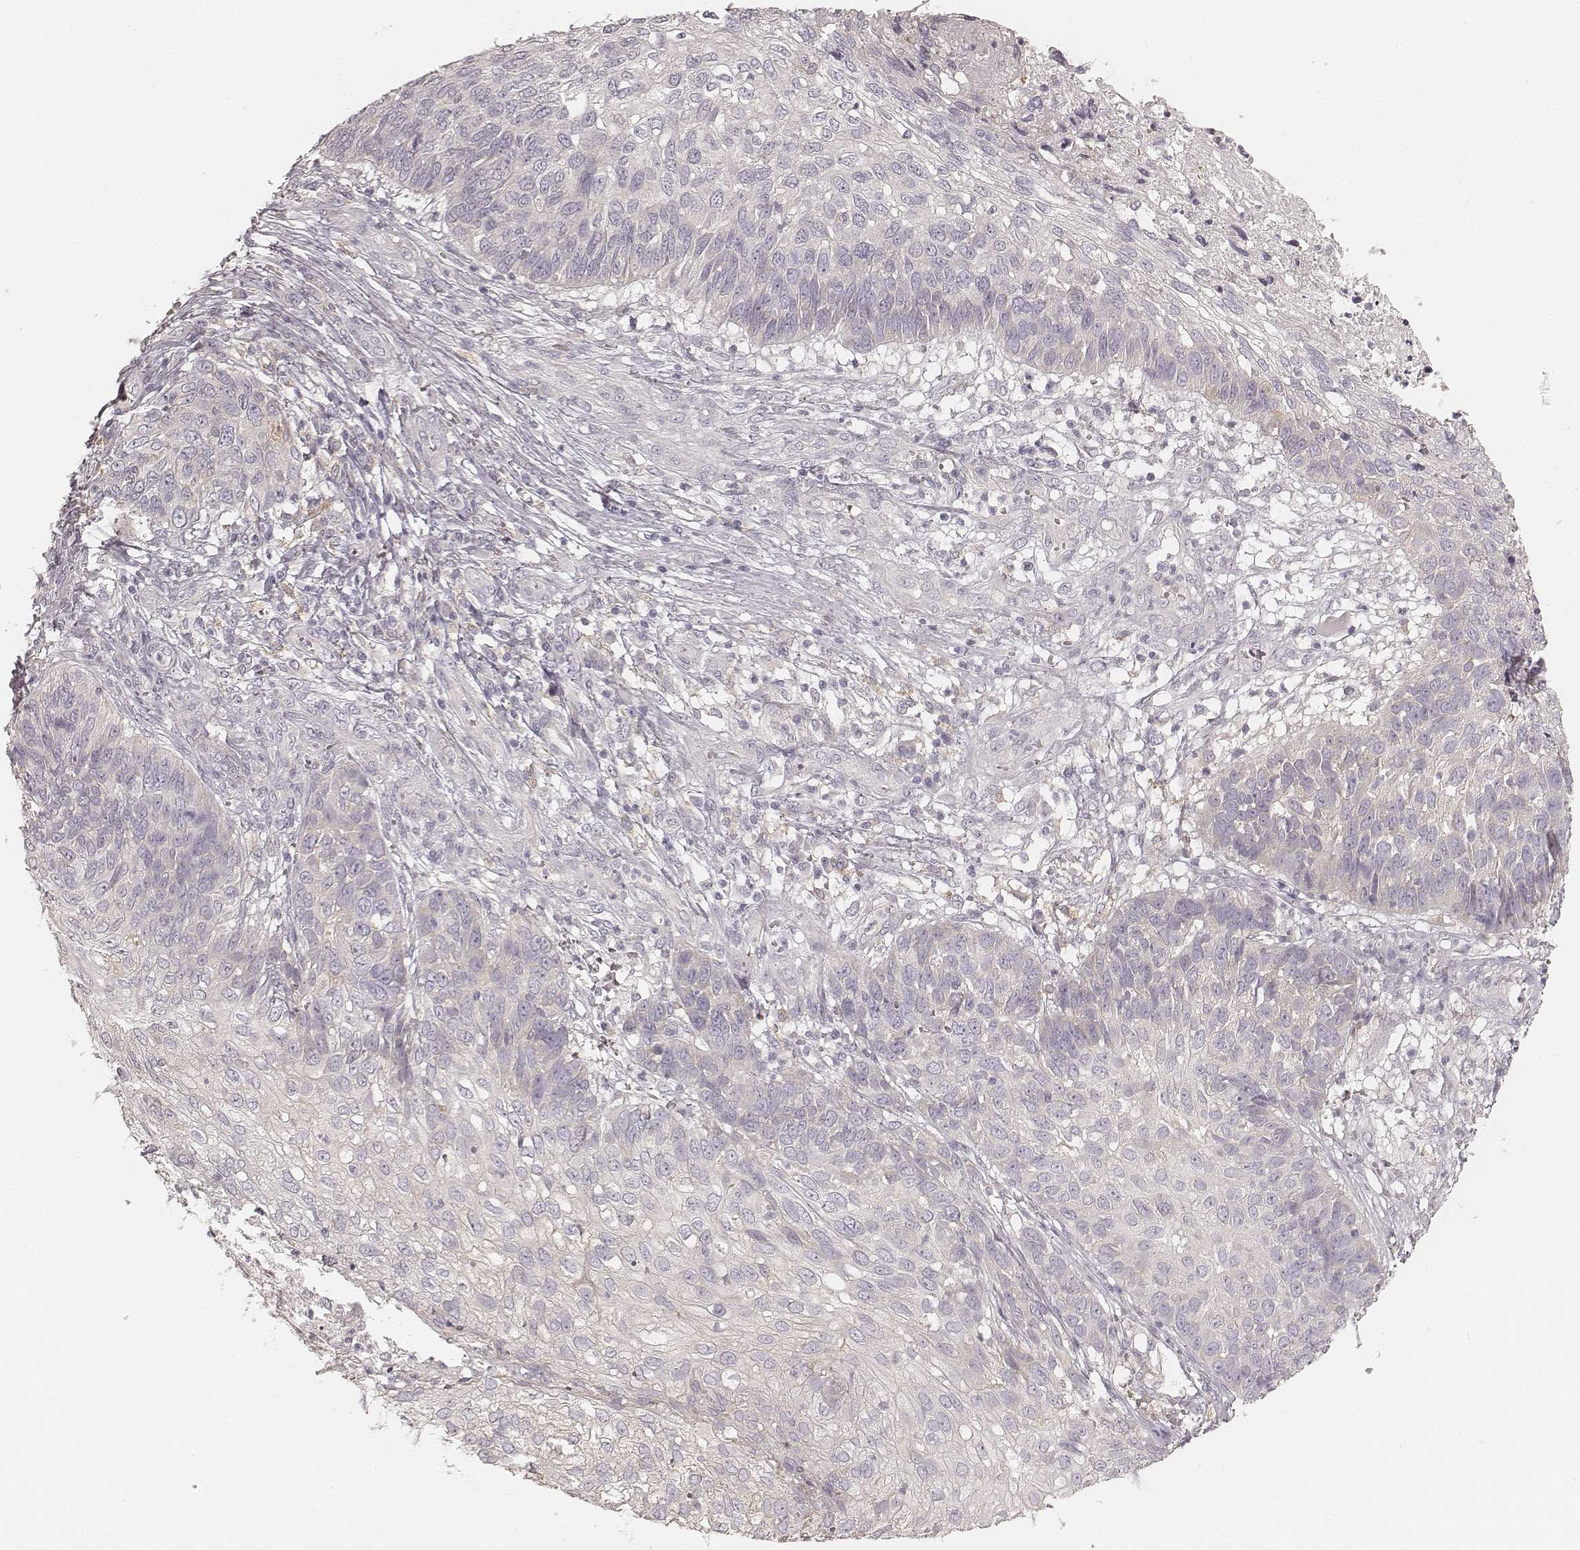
{"staining": {"intensity": "negative", "quantity": "none", "location": "none"}, "tissue": "skin cancer", "cell_type": "Tumor cells", "image_type": "cancer", "snomed": [{"axis": "morphology", "description": "Squamous cell carcinoma, NOS"}, {"axis": "topography", "description": "Skin"}], "caption": "There is no significant expression in tumor cells of skin cancer. The staining is performed using DAB brown chromogen with nuclei counter-stained in using hematoxylin.", "gene": "FMNL2", "patient": {"sex": "male", "age": 92}}